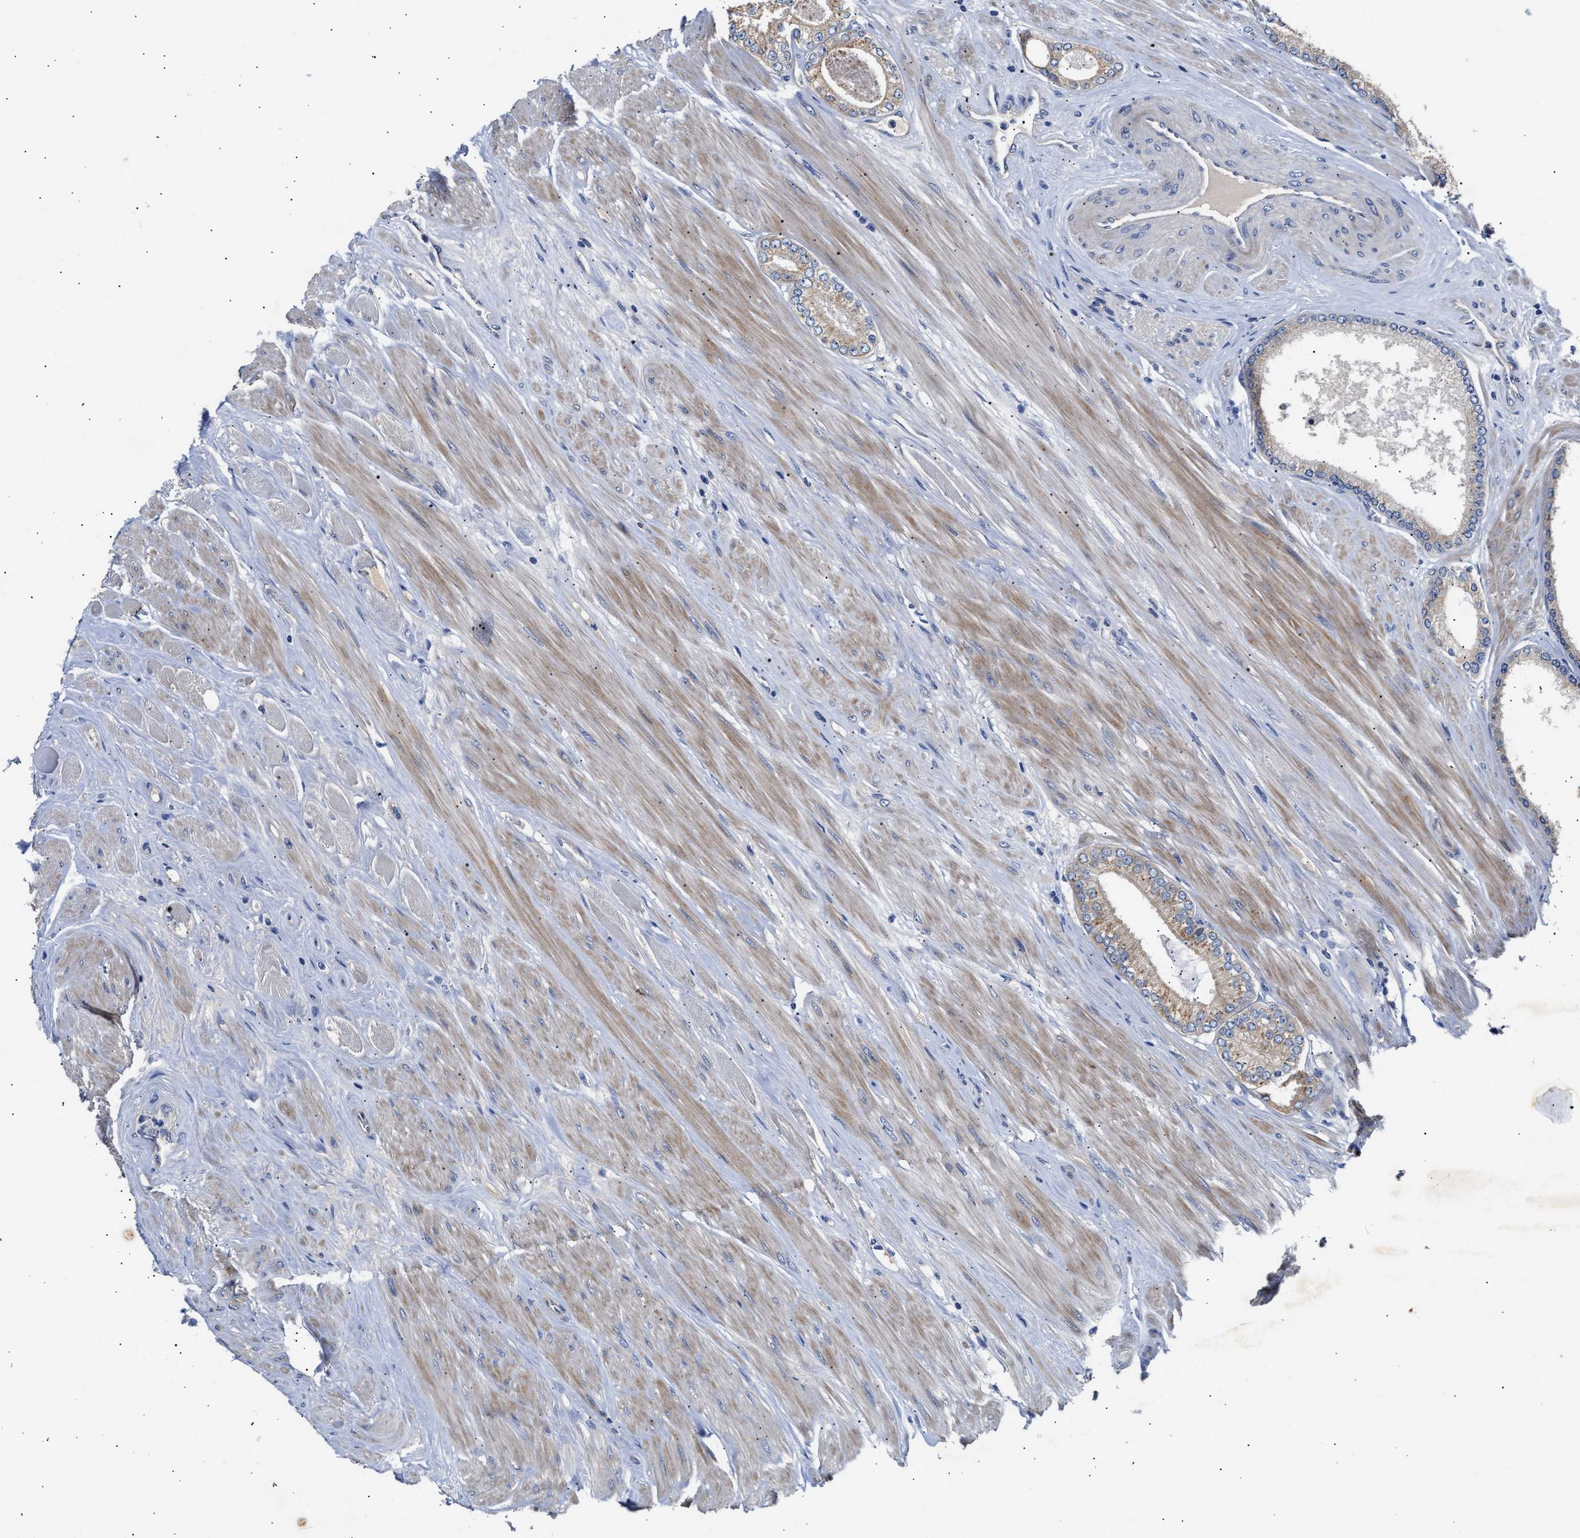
{"staining": {"intensity": "weak", "quantity": "<25%", "location": "cytoplasmic/membranous"}, "tissue": "prostate cancer", "cell_type": "Tumor cells", "image_type": "cancer", "snomed": [{"axis": "morphology", "description": "Adenocarcinoma, High grade"}, {"axis": "topography", "description": "Prostate"}], "caption": "An image of prostate cancer stained for a protein displays no brown staining in tumor cells.", "gene": "CCDC146", "patient": {"sex": "male", "age": 61}}